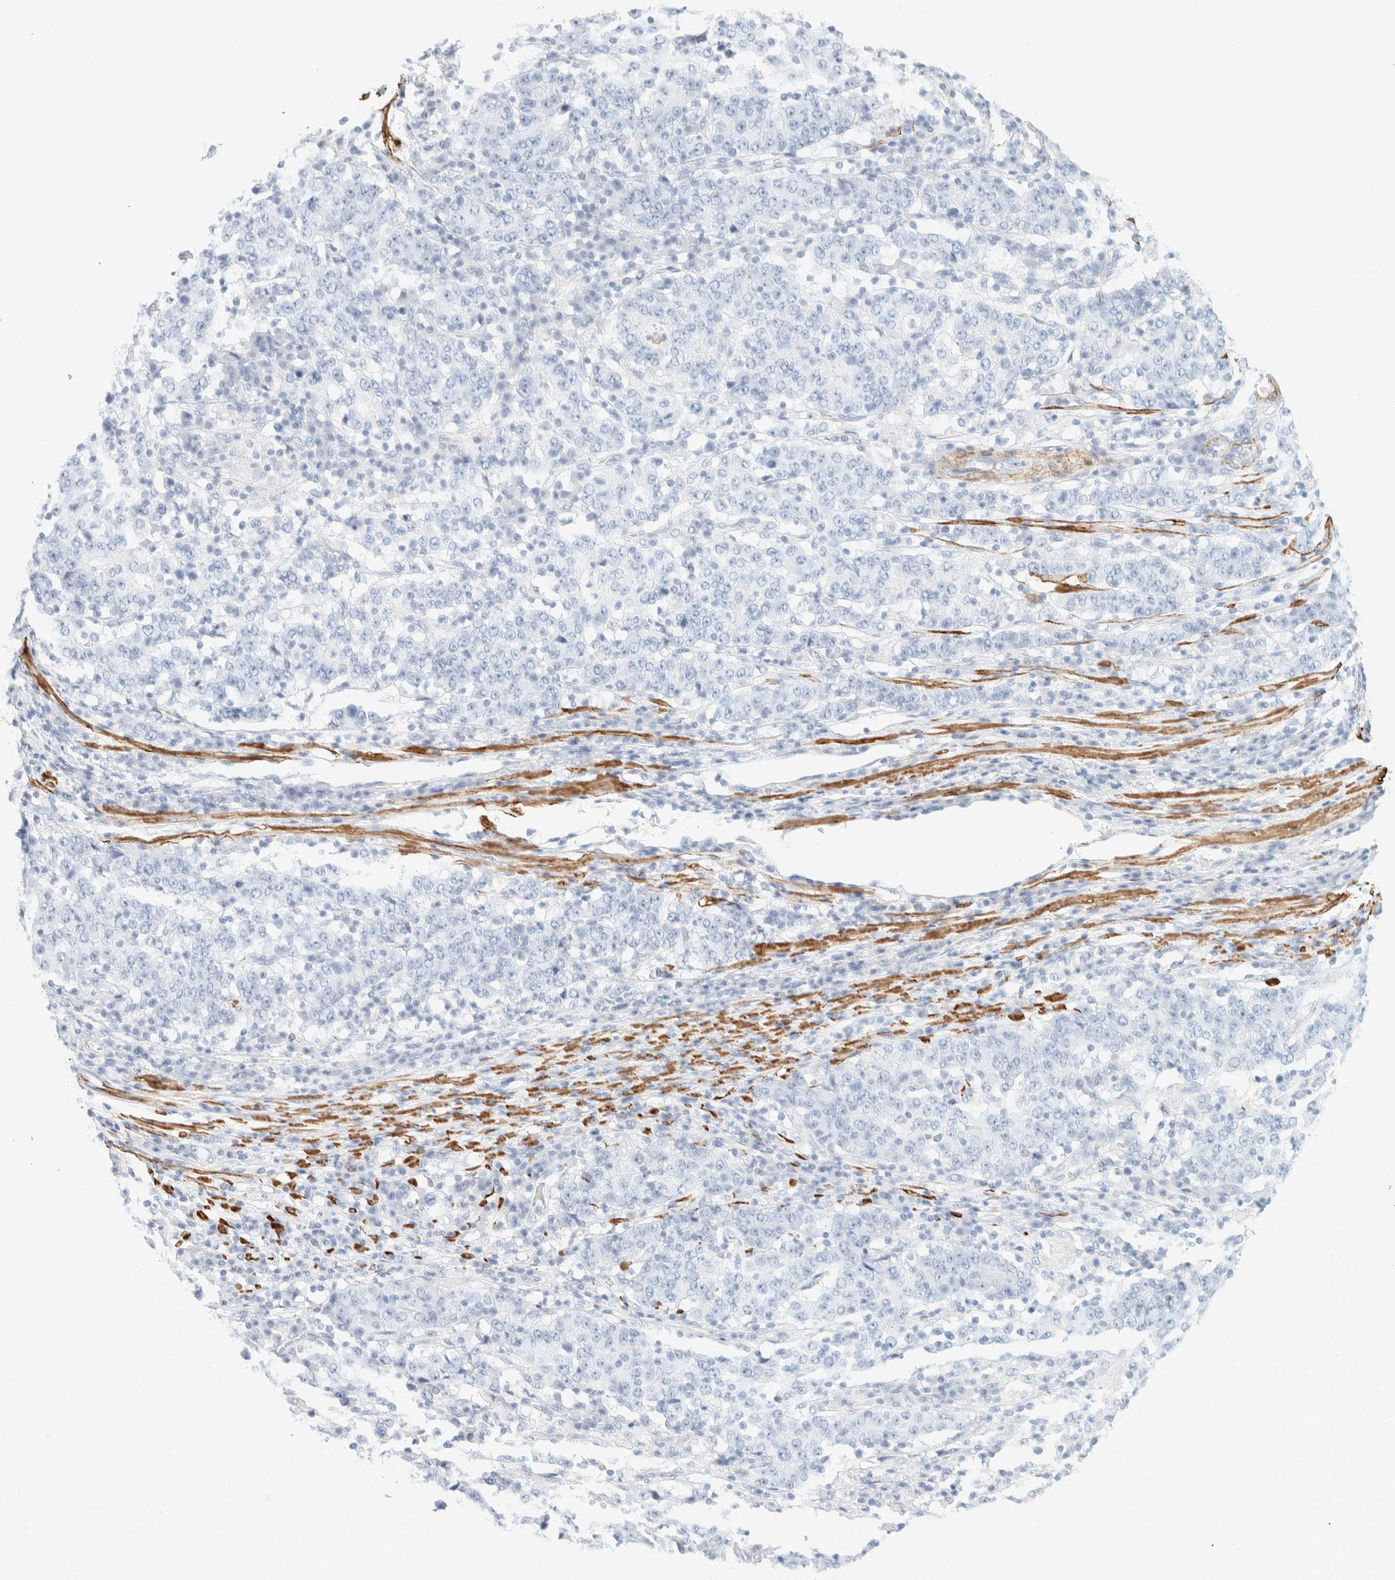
{"staining": {"intensity": "negative", "quantity": "none", "location": "none"}, "tissue": "stomach cancer", "cell_type": "Tumor cells", "image_type": "cancer", "snomed": [{"axis": "morphology", "description": "Adenocarcinoma, NOS"}, {"axis": "topography", "description": "Stomach"}], "caption": "Immunohistochemical staining of stomach cancer (adenocarcinoma) reveals no significant staining in tumor cells. (Stains: DAB immunohistochemistry (IHC) with hematoxylin counter stain, Microscopy: brightfield microscopy at high magnification).", "gene": "AFMID", "patient": {"sex": "male", "age": 59}}